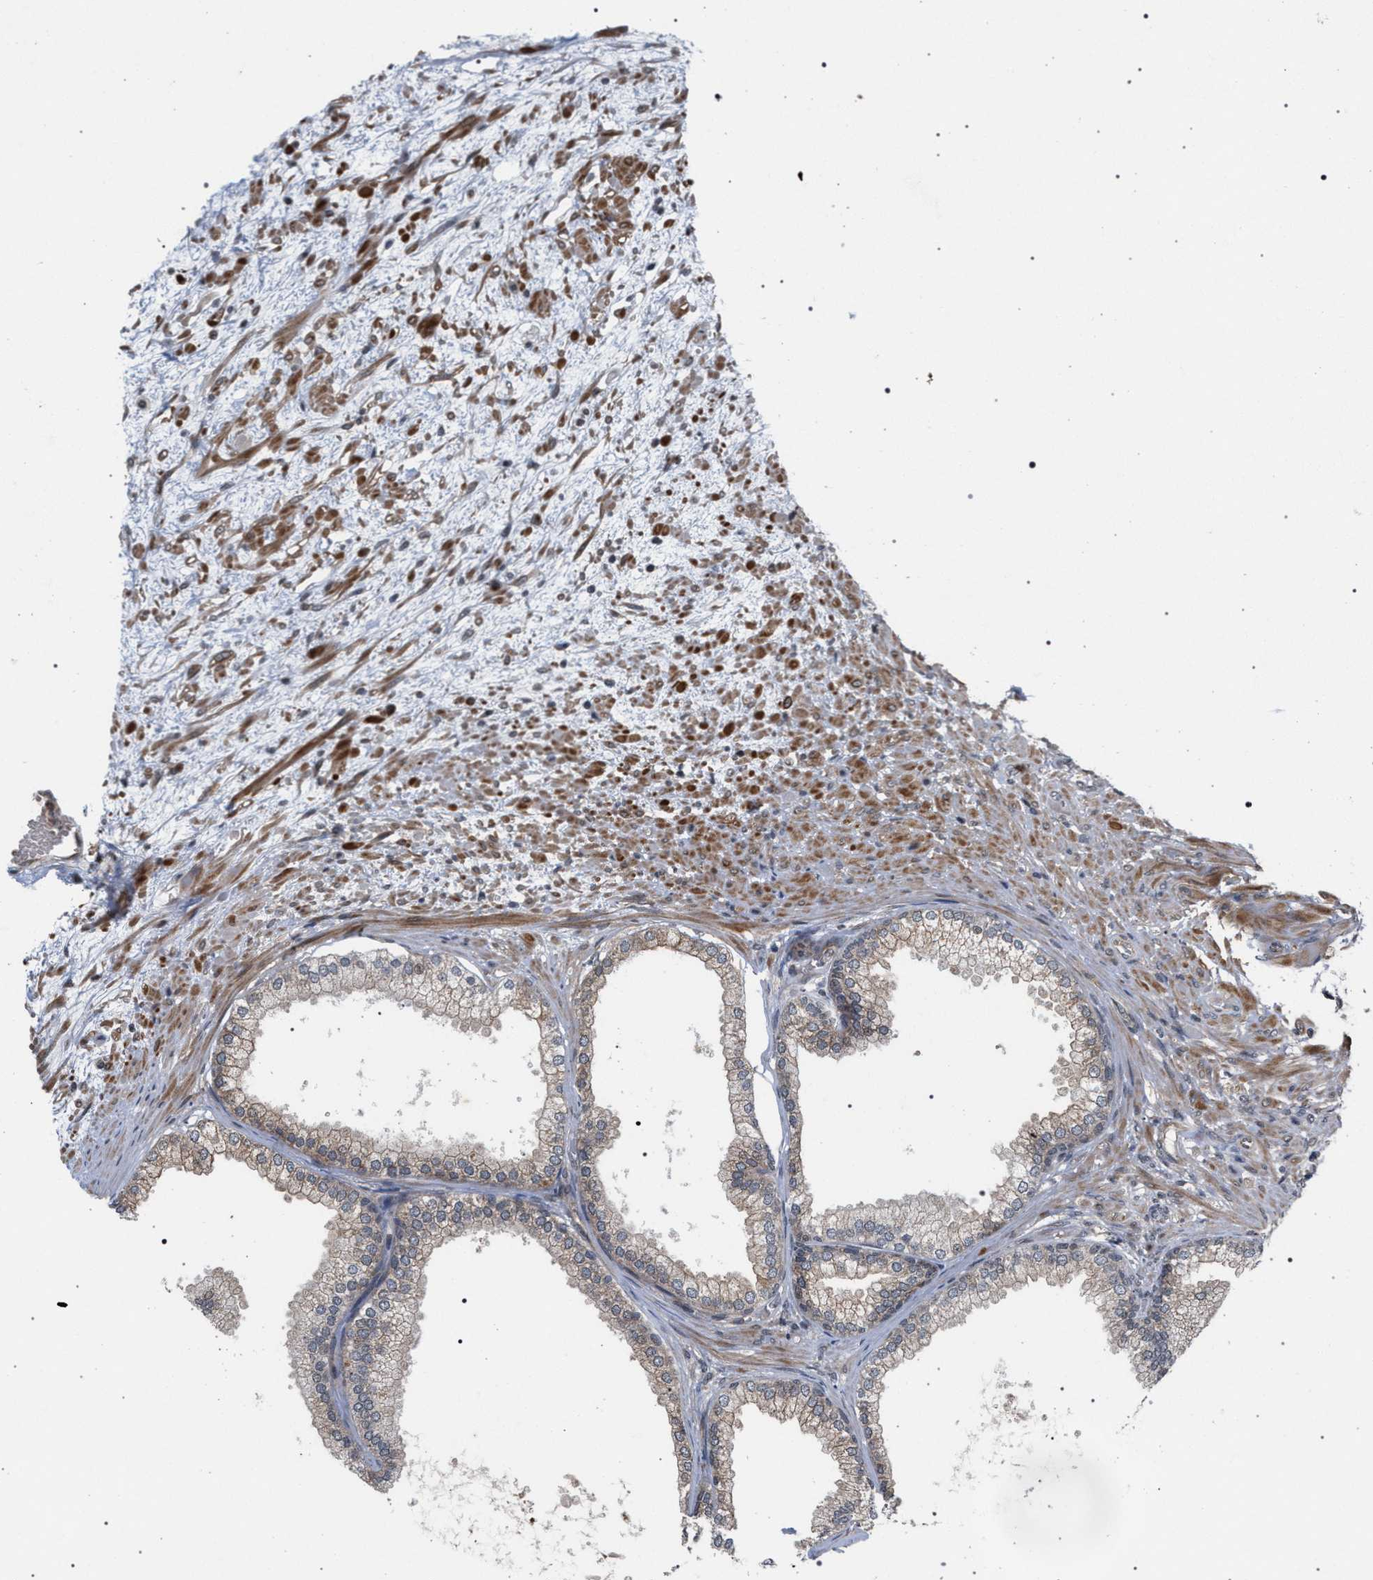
{"staining": {"intensity": "moderate", "quantity": "<25%", "location": "cytoplasmic/membranous"}, "tissue": "prostate", "cell_type": "Glandular cells", "image_type": "normal", "snomed": [{"axis": "morphology", "description": "Normal tissue, NOS"}, {"axis": "topography", "description": "Prostate"}], "caption": "Immunohistochemistry (IHC) photomicrograph of unremarkable human prostate stained for a protein (brown), which demonstrates low levels of moderate cytoplasmic/membranous expression in approximately <25% of glandular cells.", "gene": "IRAK4", "patient": {"sex": "male", "age": 76}}